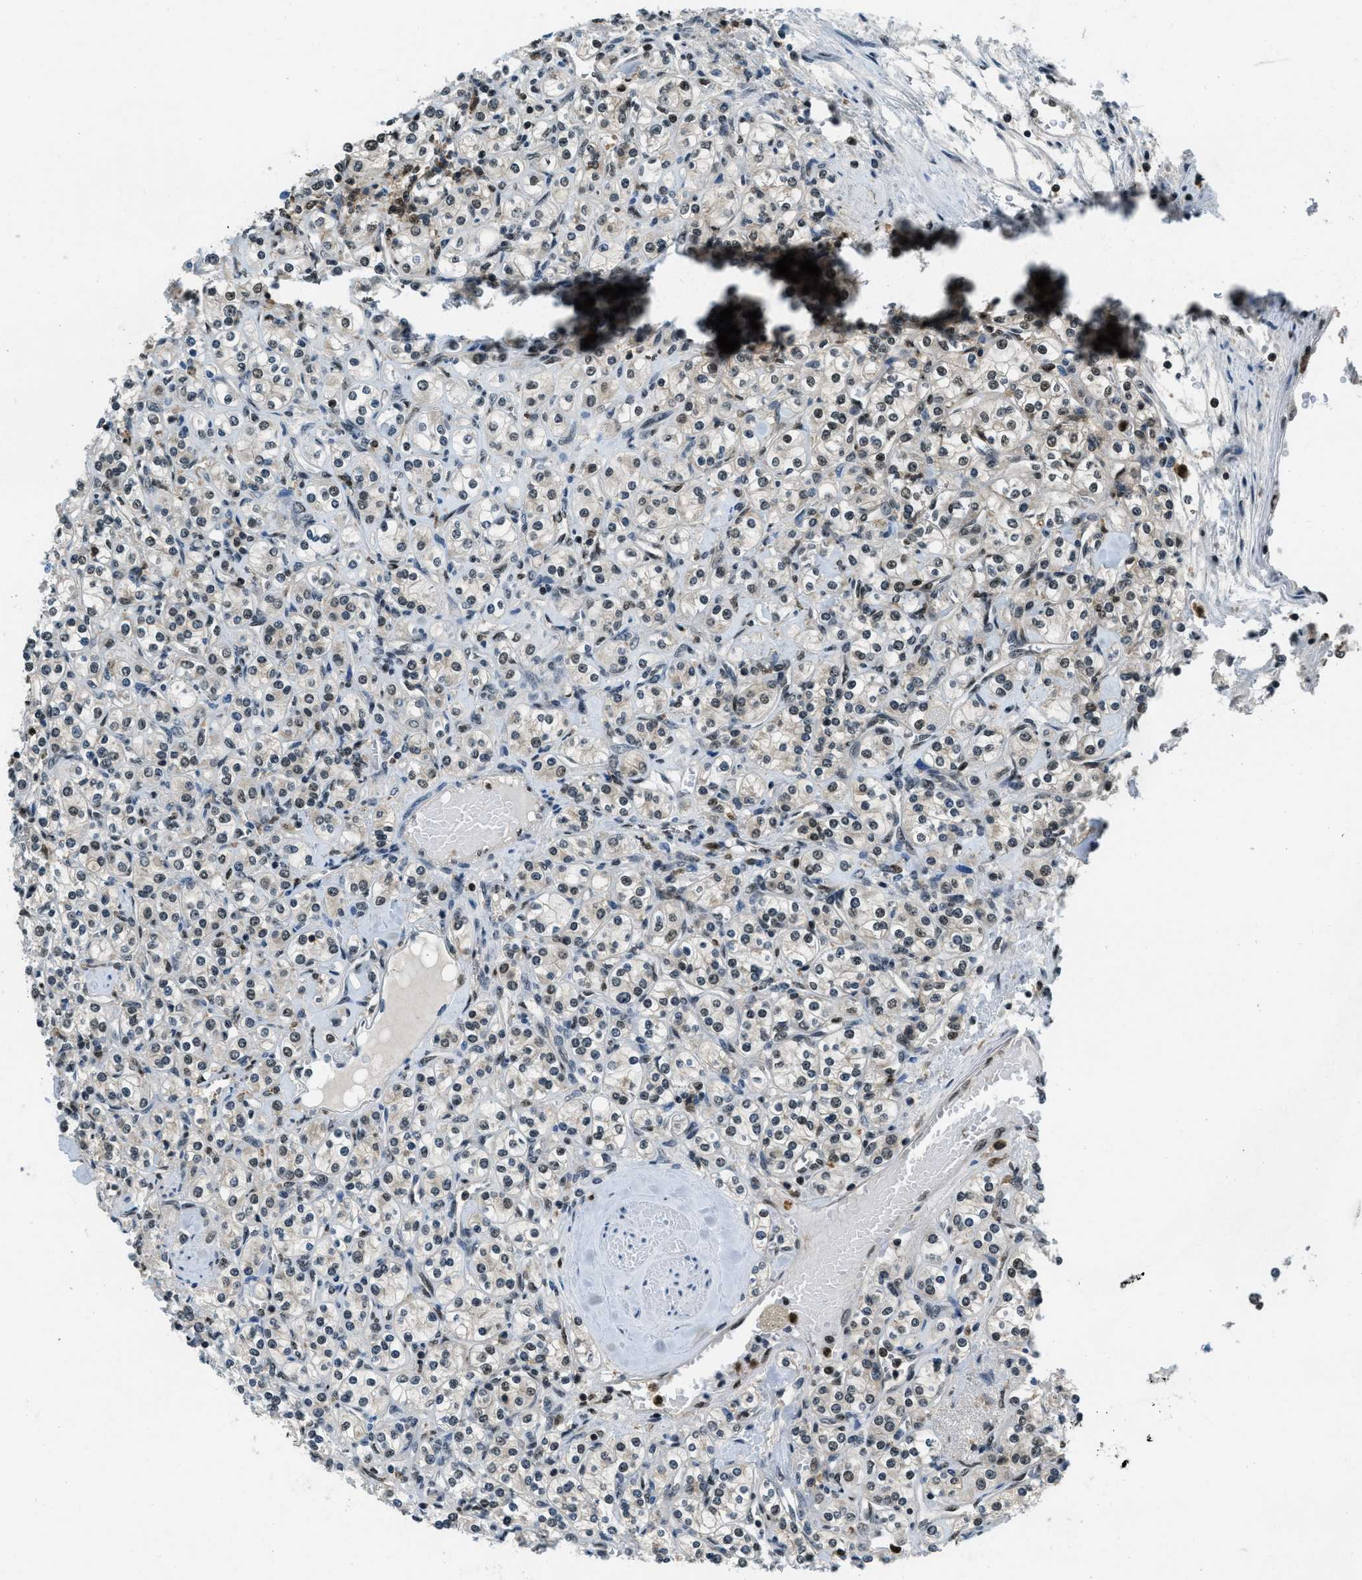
{"staining": {"intensity": "moderate", "quantity": ">75%", "location": "nuclear"}, "tissue": "renal cancer", "cell_type": "Tumor cells", "image_type": "cancer", "snomed": [{"axis": "morphology", "description": "Adenocarcinoma, NOS"}, {"axis": "topography", "description": "Kidney"}], "caption": "Immunohistochemical staining of human renal adenocarcinoma reveals medium levels of moderate nuclear positivity in about >75% of tumor cells.", "gene": "OGFR", "patient": {"sex": "male", "age": 77}}